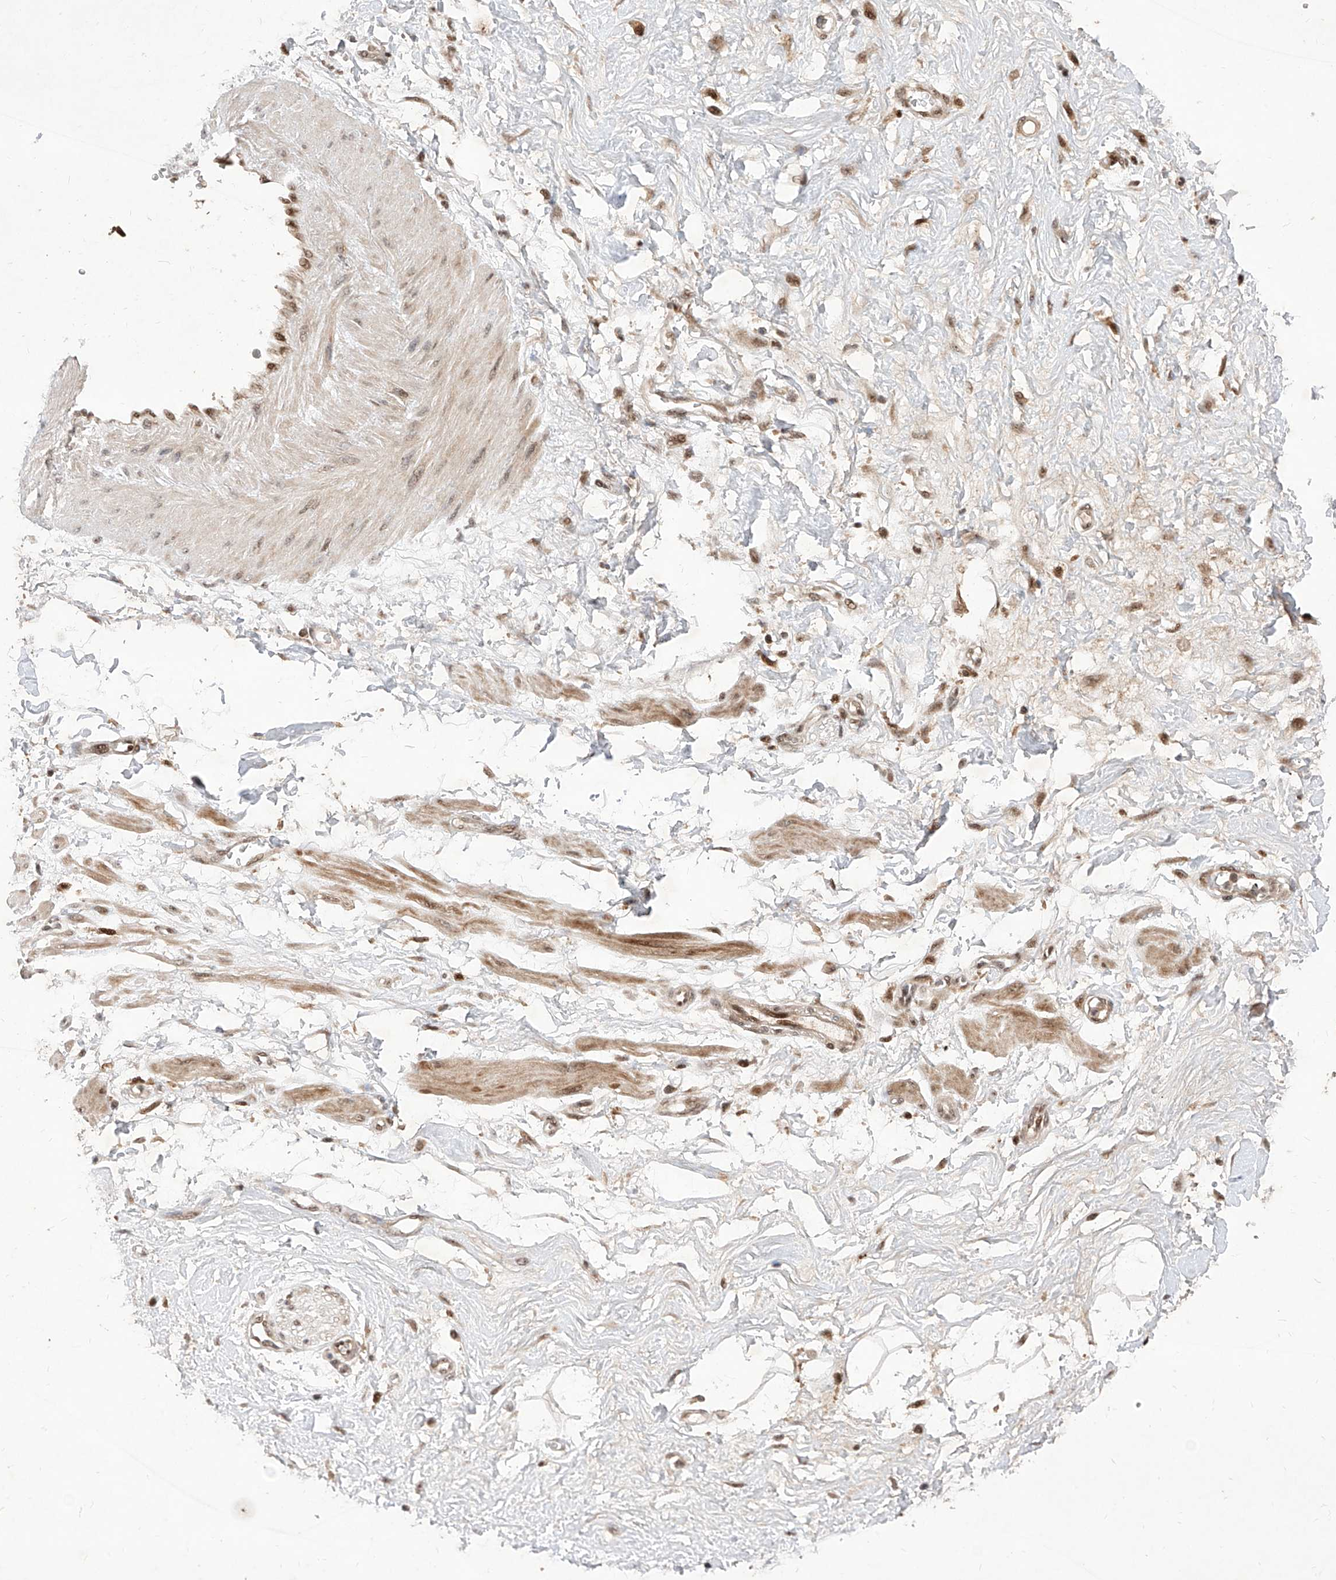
{"staining": {"intensity": "moderate", "quantity": ">75%", "location": "cytoplasmic/membranous"}, "tissue": "adipose tissue", "cell_type": "Adipocytes", "image_type": "normal", "snomed": [{"axis": "morphology", "description": "Normal tissue, NOS"}, {"axis": "morphology", "description": "Adenocarcinoma, NOS"}, {"axis": "topography", "description": "Pancreas"}, {"axis": "topography", "description": "Peripheral nerve tissue"}], "caption": "Immunohistochemical staining of normal adipose tissue displays moderate cytoplasmic/membranous protein staining in about >75% of adipocytes. Nuclei are stained in blue.", "gene": "LGR4", "patient": {"sex": "male", "age": 59}}